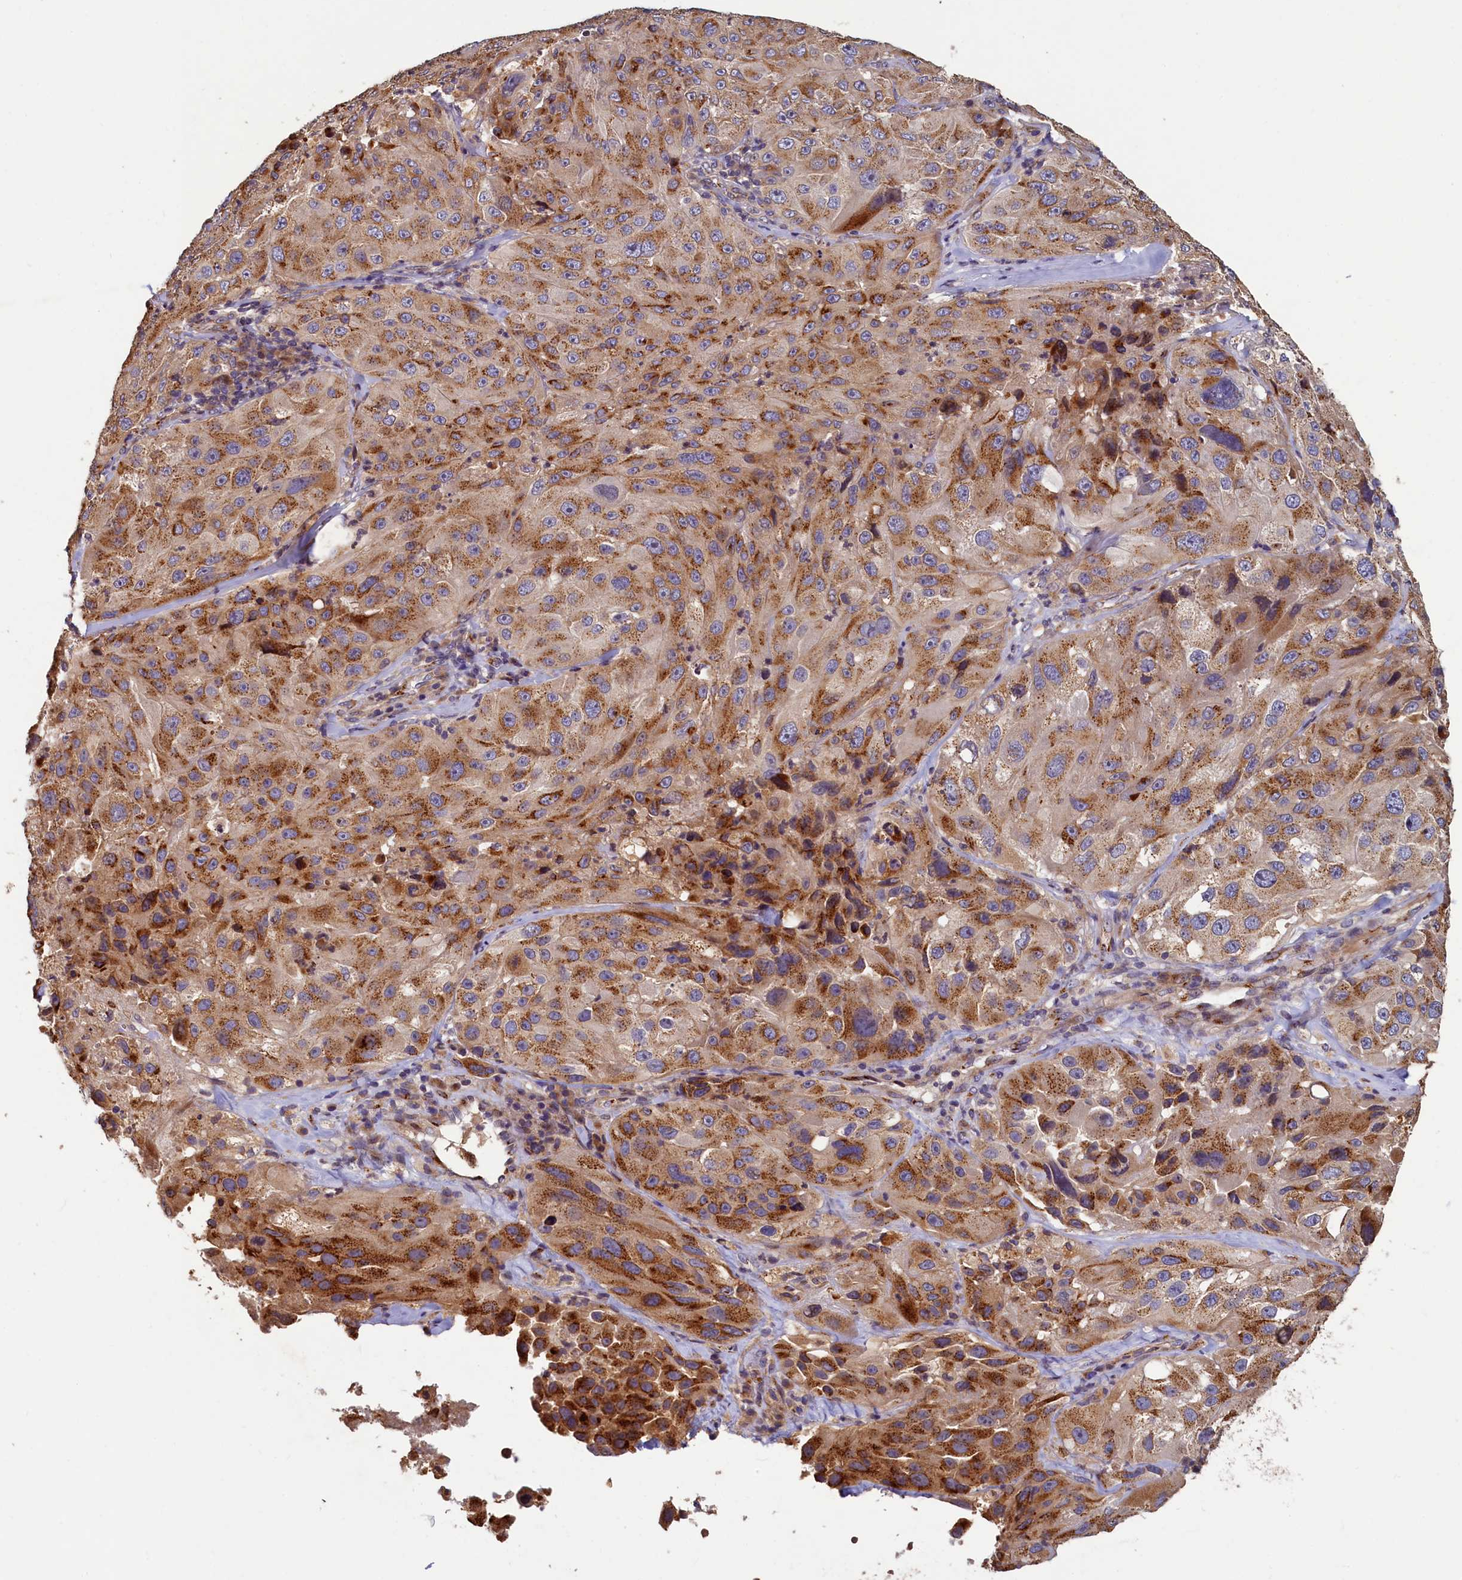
{"staining": {"intensity": "strong", "quantity": ">75%", "location": "cytoplasmic/membranous"}, "tissue": "melanoma", "cell_type": "Tumor cells", "image_type": "cancer", "snomed": [{"axis": "morphology", "description": "Malignant melanoma, Metastatic site"}, {"axis": "topography", "description": "Lymph node"}], "caption": "There is high levels of strong cytoplasmic/membranous staining in tumor cells of malignant melanoma (metastatic site), as demonstrated by immunohistochemical staining (brown color).", "gene": "TMEM181", "patient": {"sex": "male", "age": 62}}